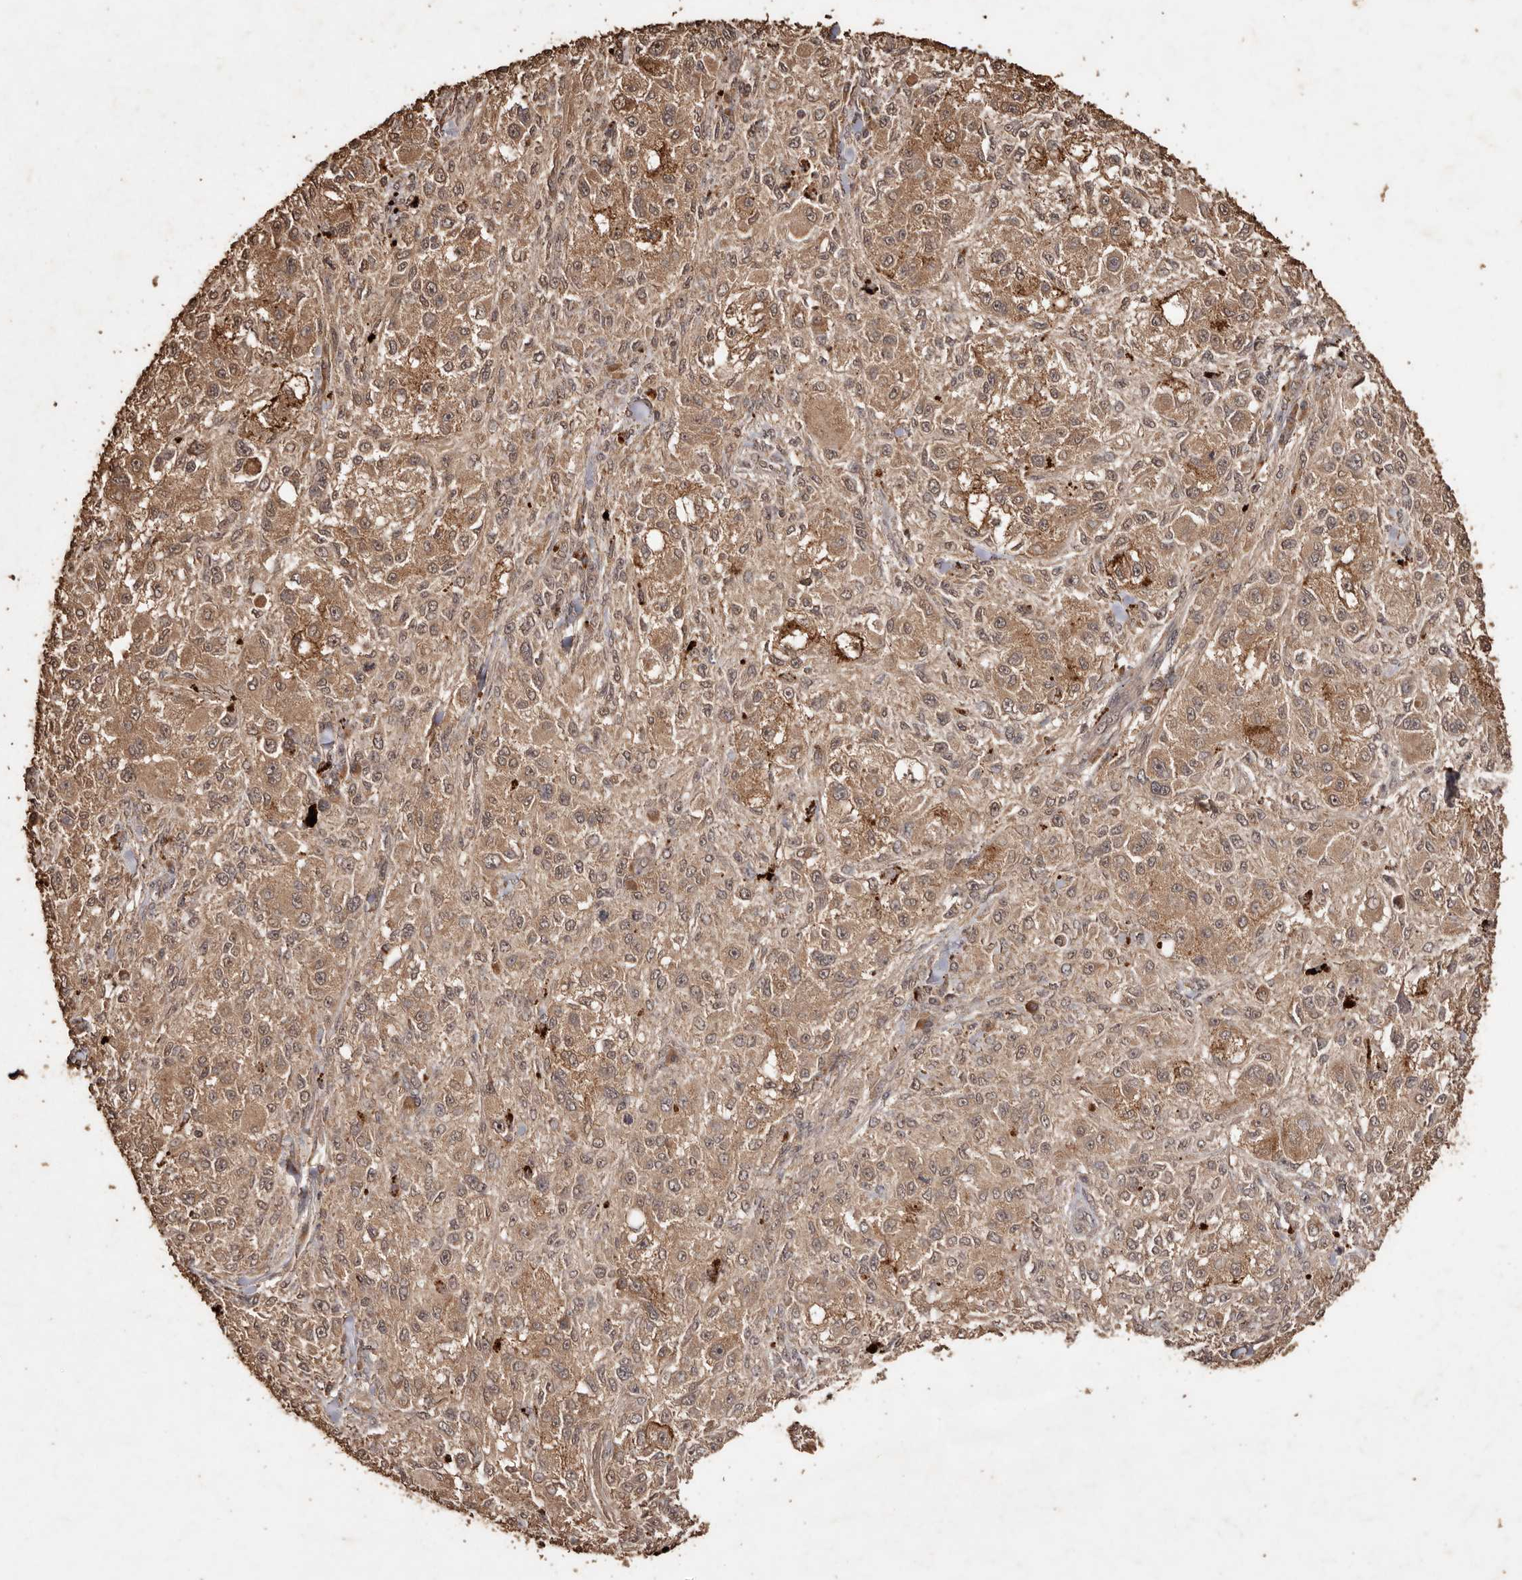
{"staining": {"intensity": "weak", "quantity": ">75%", "location": "cytoplasmic/membranous"}, "tissue": "melanoma", "cell_type": "Tumor cells", "image_type": "cancer", "snomed": [{"axis": "morphology", "description": "Necrosis, NOS"}, {"axis": "morphology", "description": "Malignant melanoma, NOS"}, {"axis": "topography", "description": "Skin"}], "caption": "High-power microscopy captured an immunohistochemistry (IHC) micrograph of malignant melanoma, revealing weak cytoplasmic/membranous staining in about >75% of tumor cells. (DAB (3,3'-diaminobenzidine) = brown stain, brightfield microscopy at high magnification).", "gene": "PKDCC", "patient": {"sex": "female", "age": 87}}